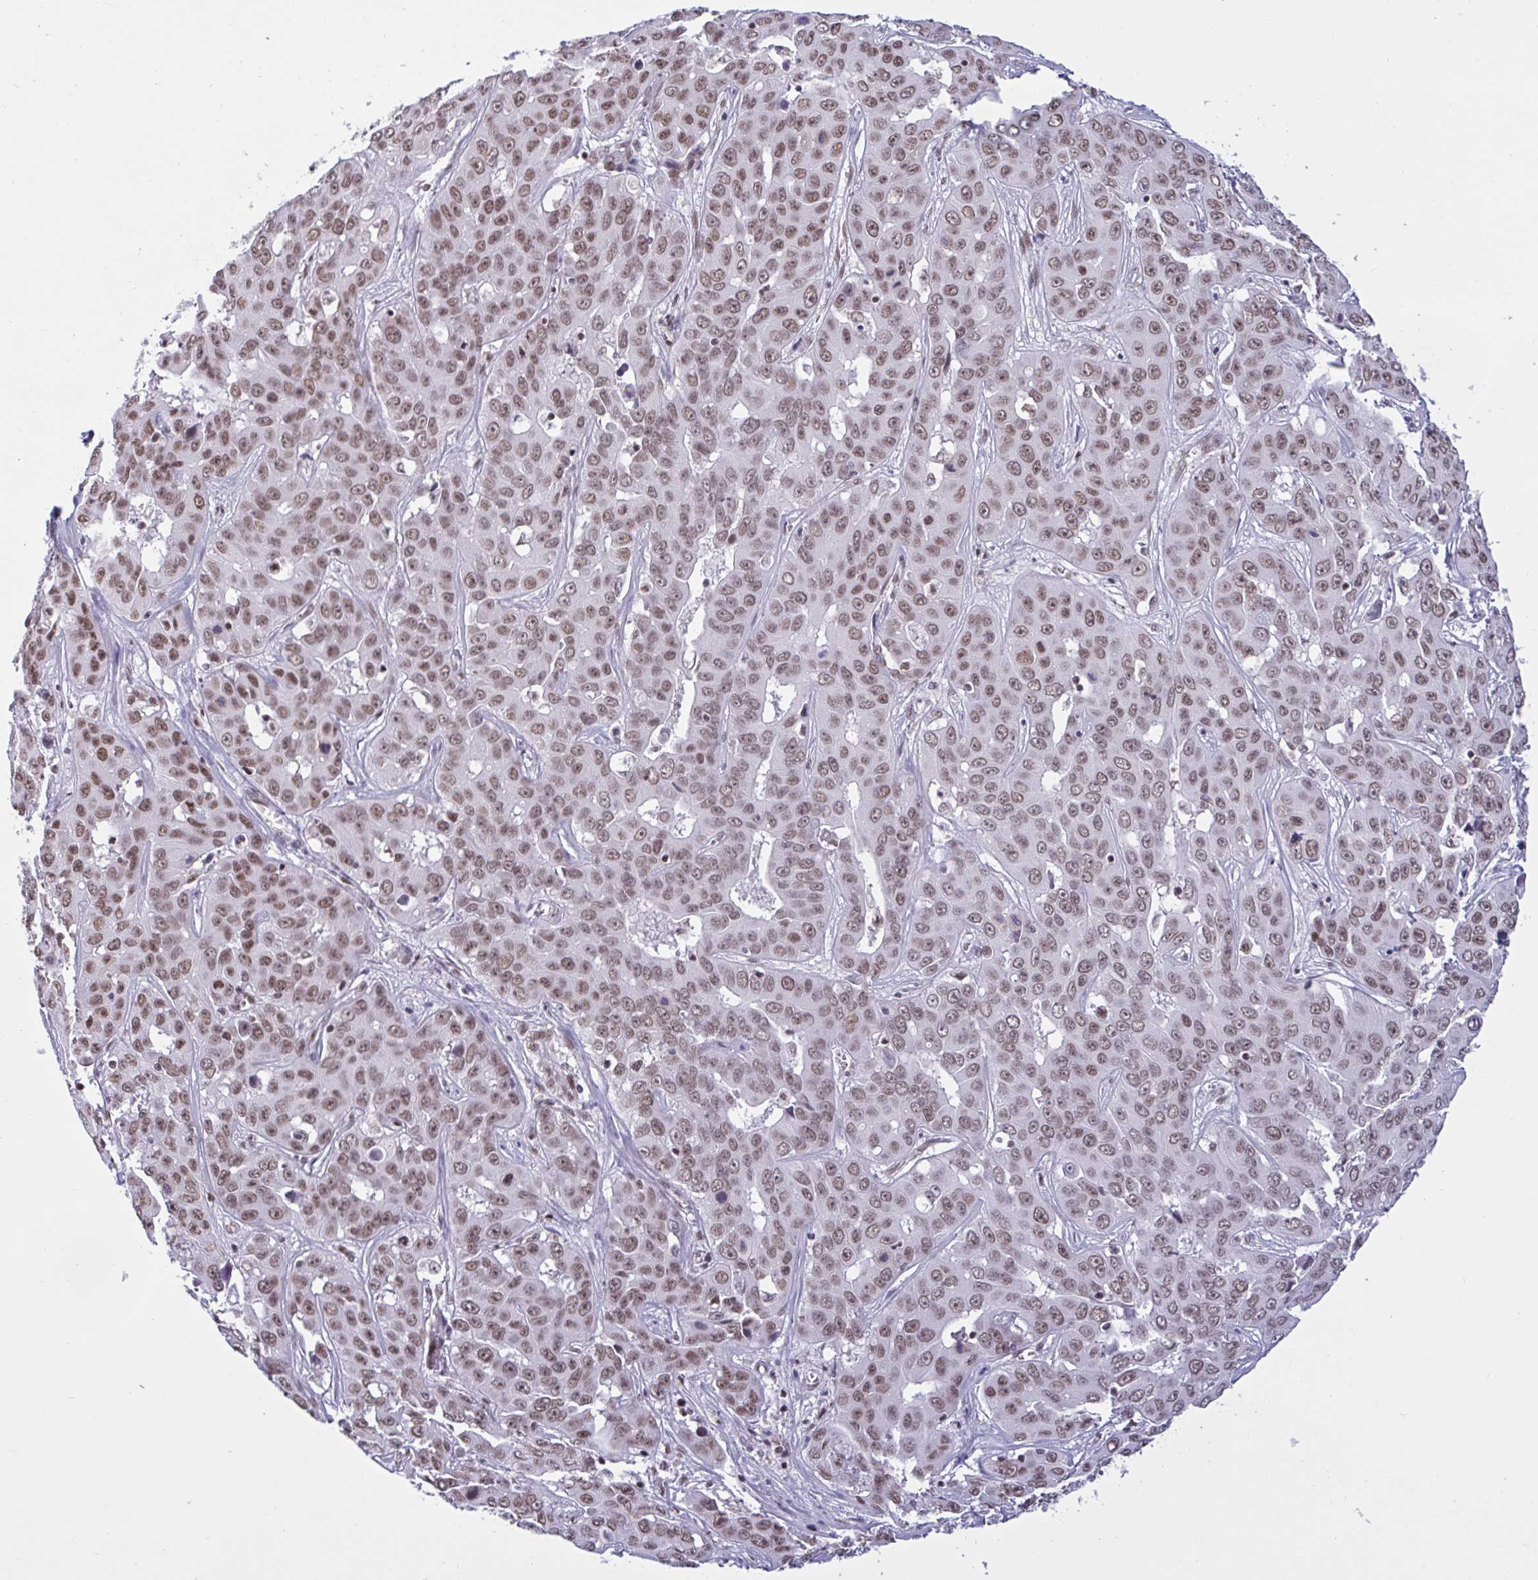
{"staining": {"intensity": "moderate", "quantity": ">75%", "location": "nuclear"}, "tissue": "liver cancer", "cell_type": "Tumor cells", "image_type": "cancer", "snomed": [{"axis": "morphology", "description": "Cholangiocarcinoma"}, {"axis": "topography", "description": "Liver"}], "caption": "IHC of human cholangiocarcinoma (liver) demonstrates medium levels of moderate nuclear expression in approximately >75% of tumor cells. (IHC, brightfield microscopy, high magnification).", "gene": "CBFA2T2", "patient": {"sex": "female", "age": 52}}